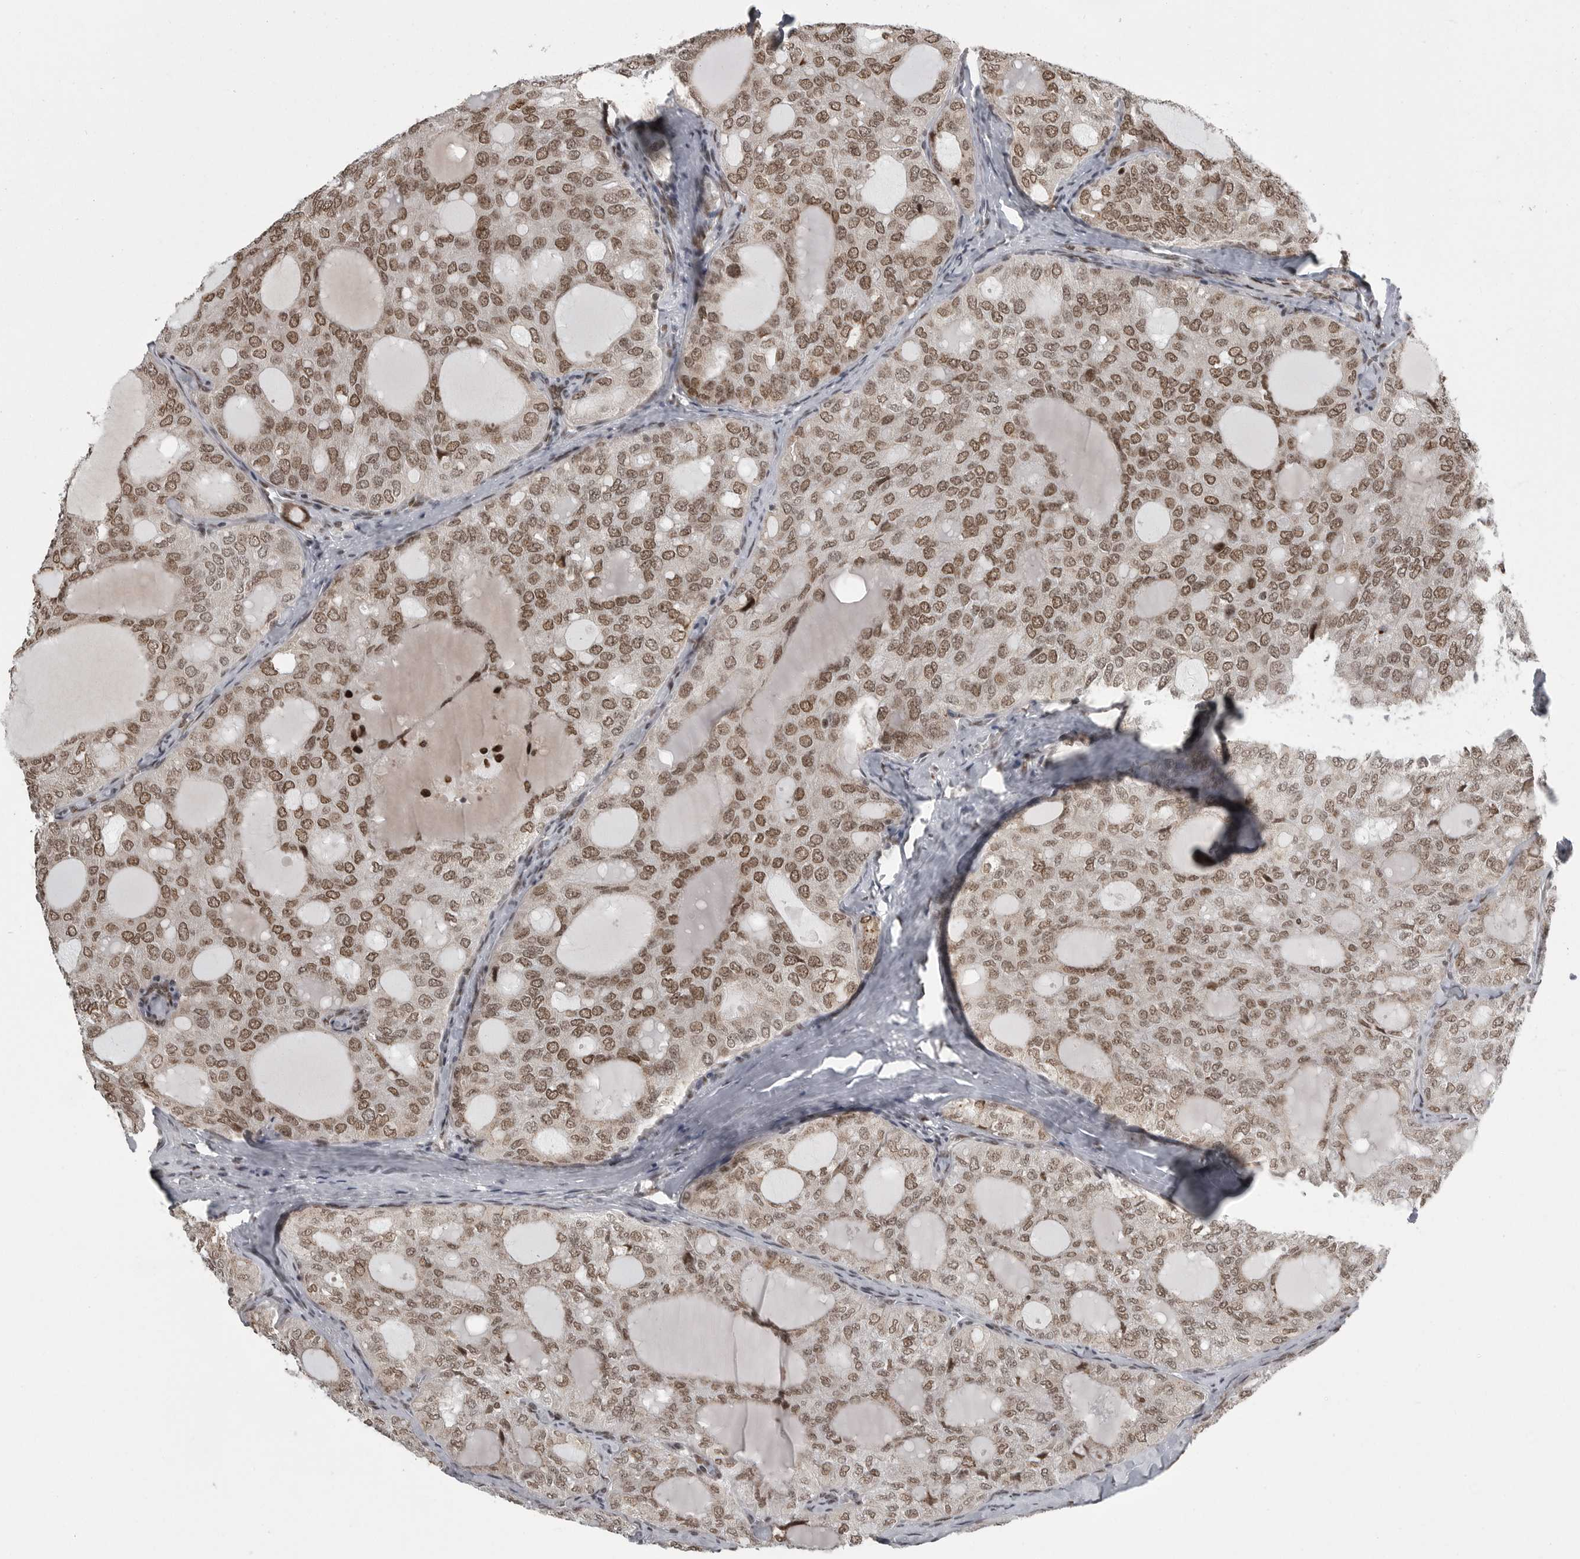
{"staining": {"intensity": "moderate", "quantity": ">75%", "location": "nuclear"}, "tissue": "thyroid cancer", "cell_type": "Tumor cells", "image_type": "cancer", "snomed": [{"axis": "morphology", "description": "Follicular adenoma carcinoma, NOS"}, {"axis": "topography", "description": "Thyroid gland"}], "caption": "This histopathology image reveals immunohistochemistry (IHC) staining of thyroid follicular adenoma carcinoma, with medium moderate nuclear staining in about >75% of tumor cells.", "gene": "YAF2", "patient": {"sex": "male", "age": 75}}